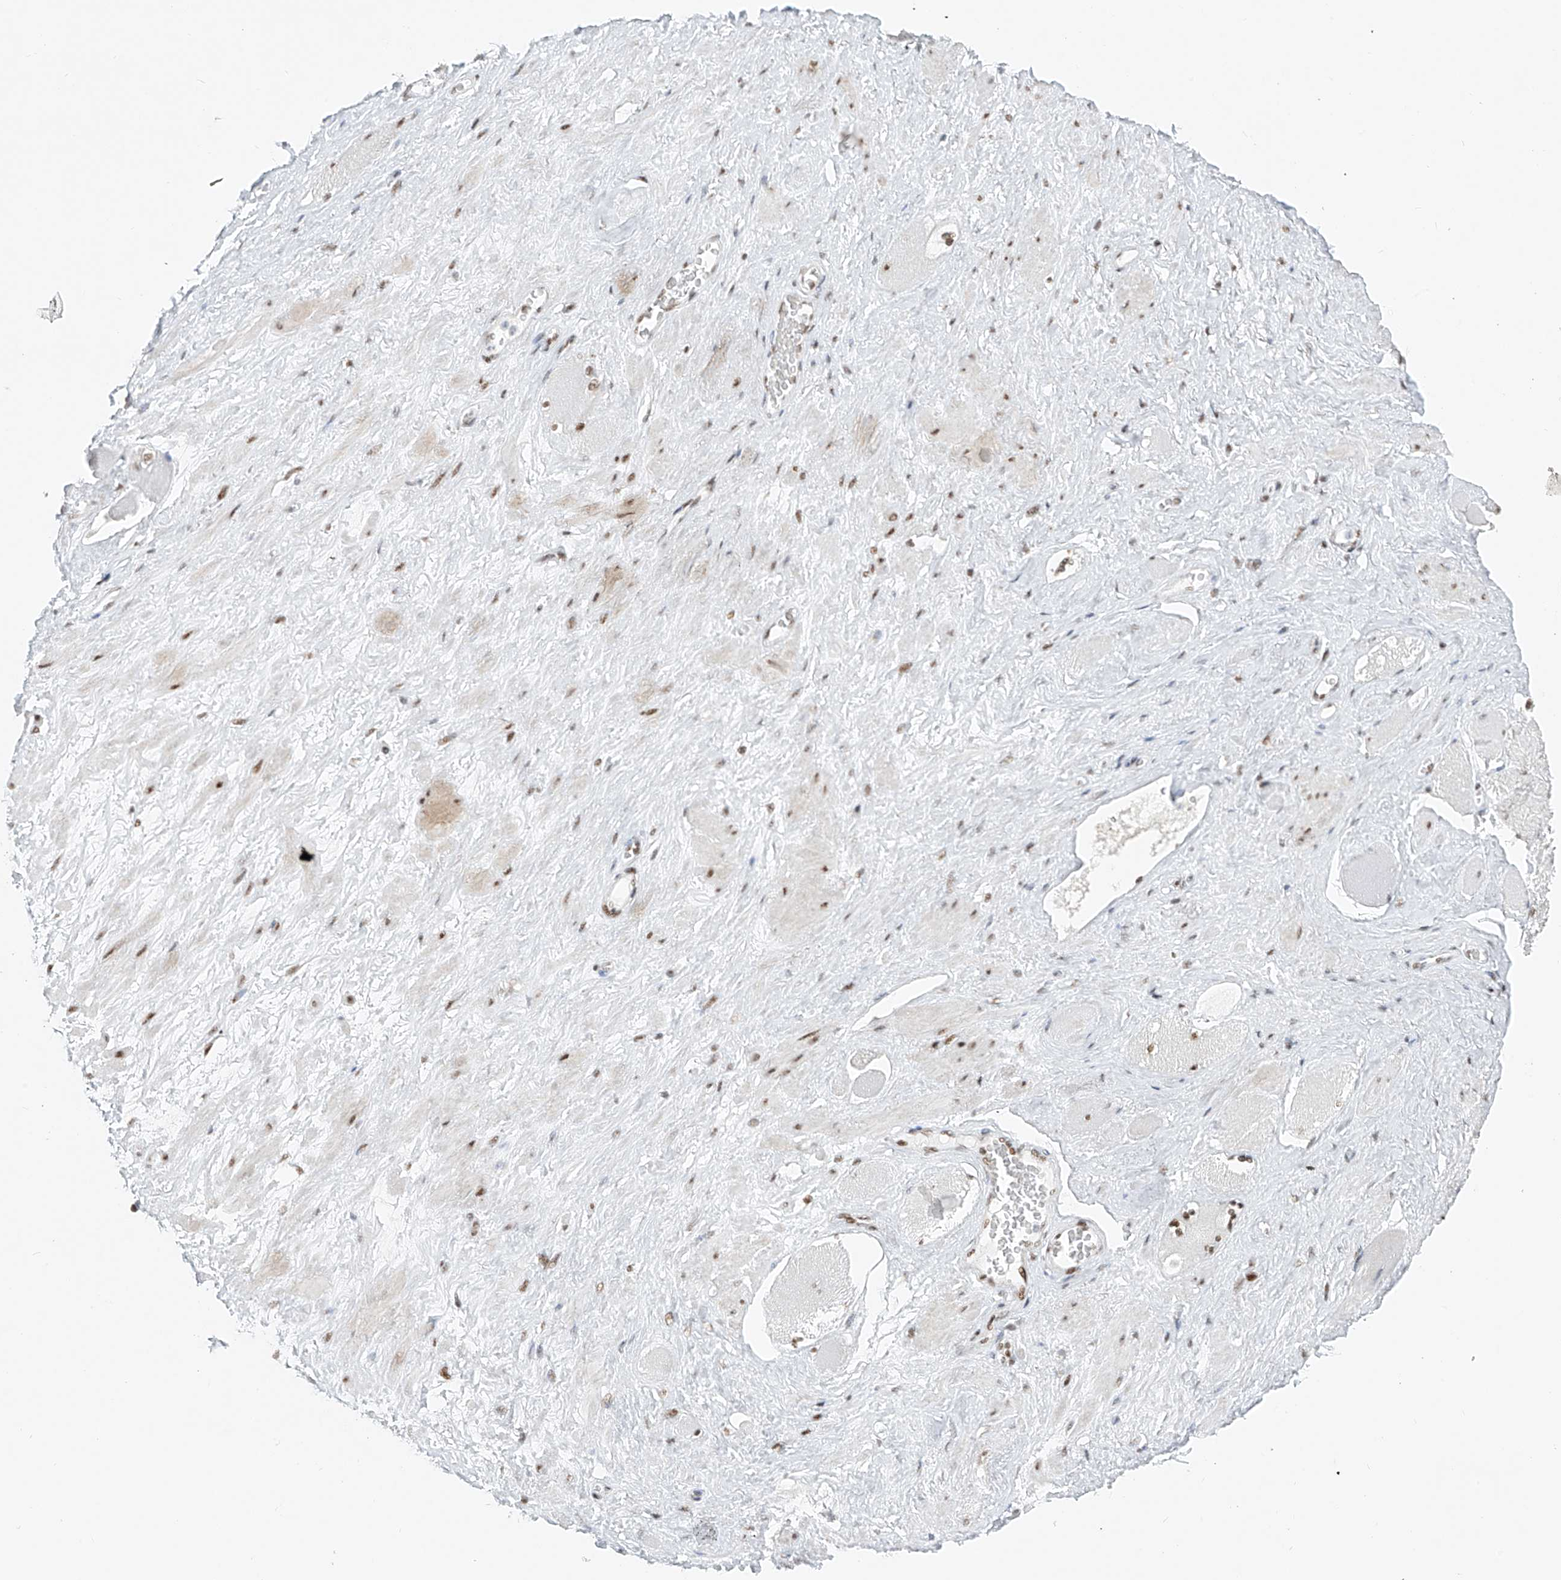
{"staining": {"intensity": "moderate", "quantity": ">75%", "location": "nuclear"}, "tissue": "adipose tissue", "cell_type": "Adipocytes", "image_type": "normal", "snomed": [{"axis": "morphology", "description": "Normal tissue, NOS"}, {"axis": "morphology", "description": "Adenocarcinoma, Low grade"}, {"axis": "topography", "description": "Prostate"}, {"axis": "topography", "description": "Peripheral nerve tissue"}], "caption": "There is medium levels of moderate nuclear positivity in adipocytes of normal adipose tissue, as demonstrated by immunohistochemical staining (brown color).", "gene": "TAF4", "patient": {"sex": "male", "age": 63}}